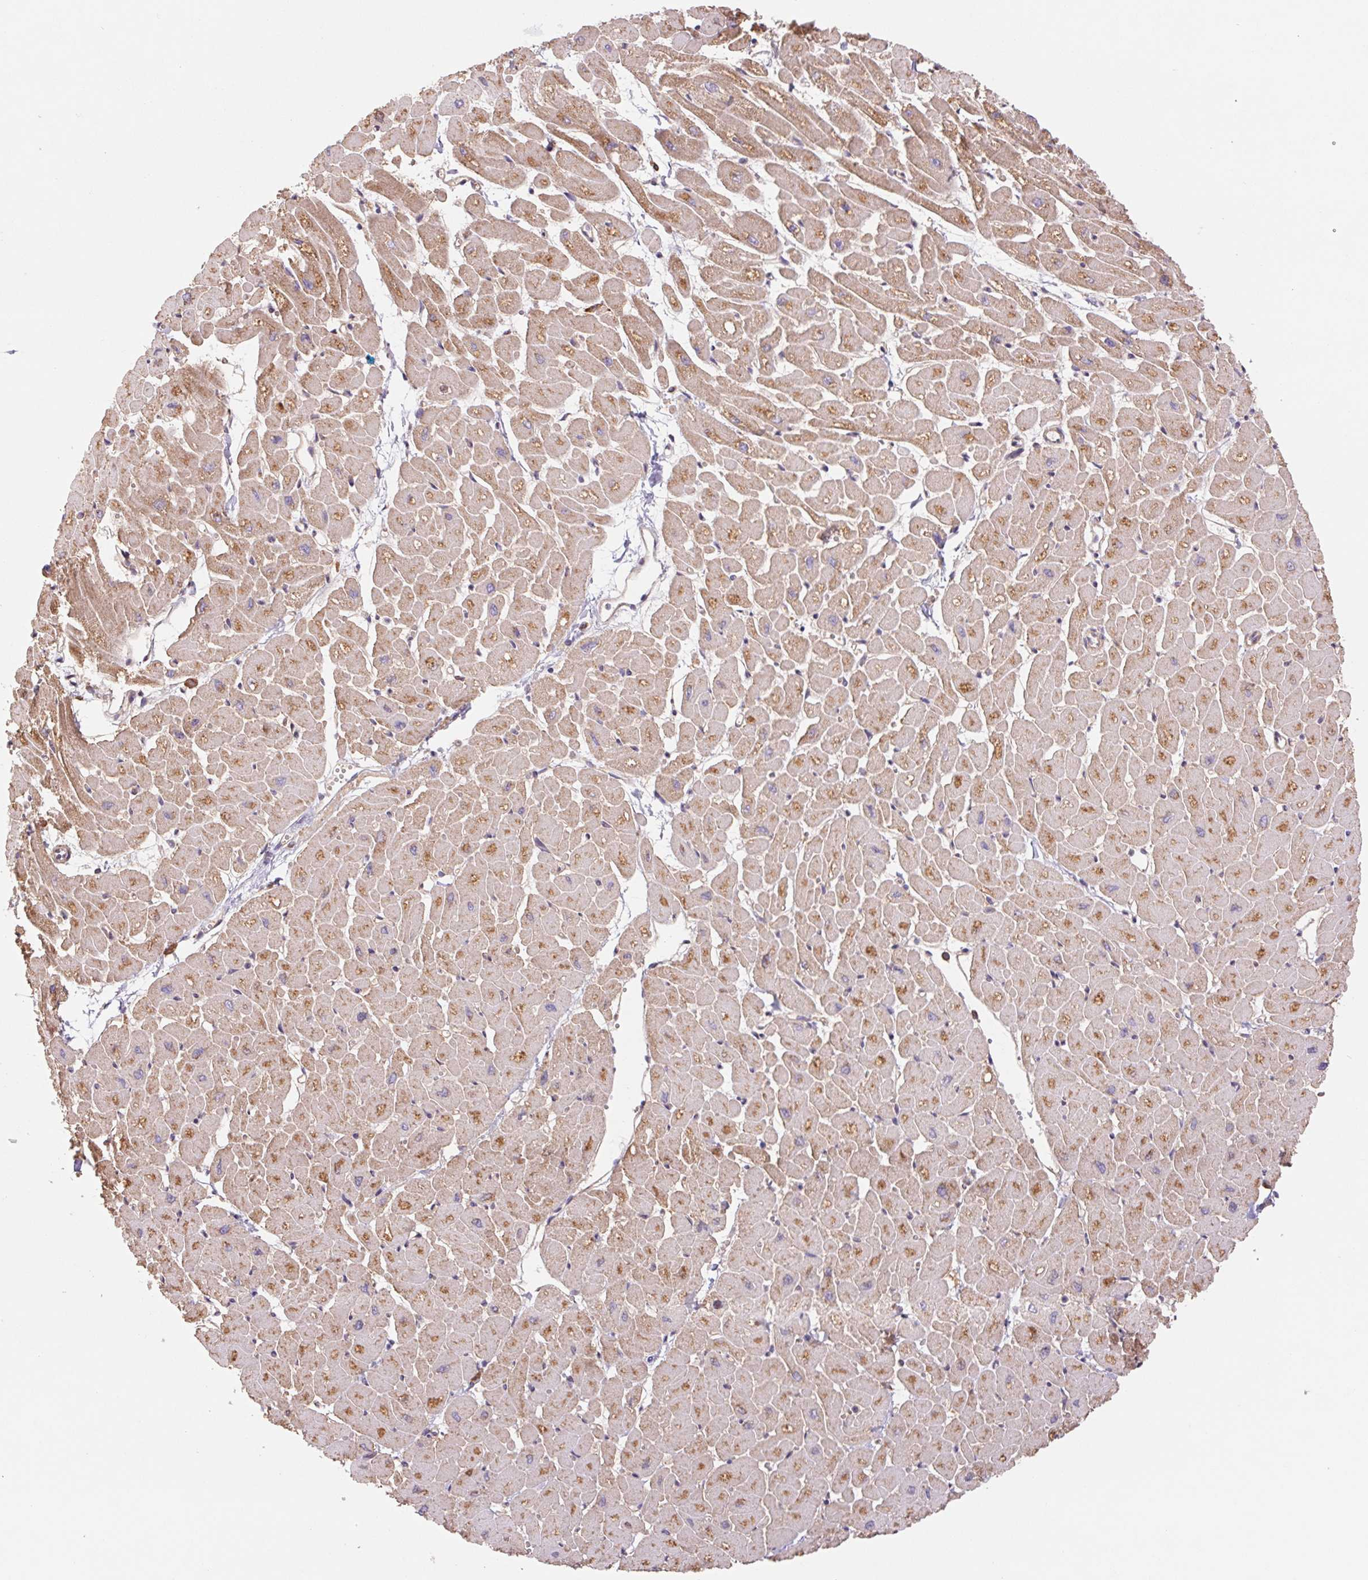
{"staining": {"intensity": "weak", "quantity": ">75%", "location": "cytoplasmic/membranous"}, "tissue": "heart muscle", "cell_type": "Cardiomyocytes", "image_type": "normal", "snomed": [{"axis": "morphology", "description": "Normal tissue, NOS"}, {"axis": "topography", "description": "Heart"}], "caption": "Protein expression analysis of normal heart muscle shows weak cytoplasmic/membranous staining in about >75% of cardiomyocytes.", "gene": "RRM1", "patient": {"sex": "male", "age": 57}}